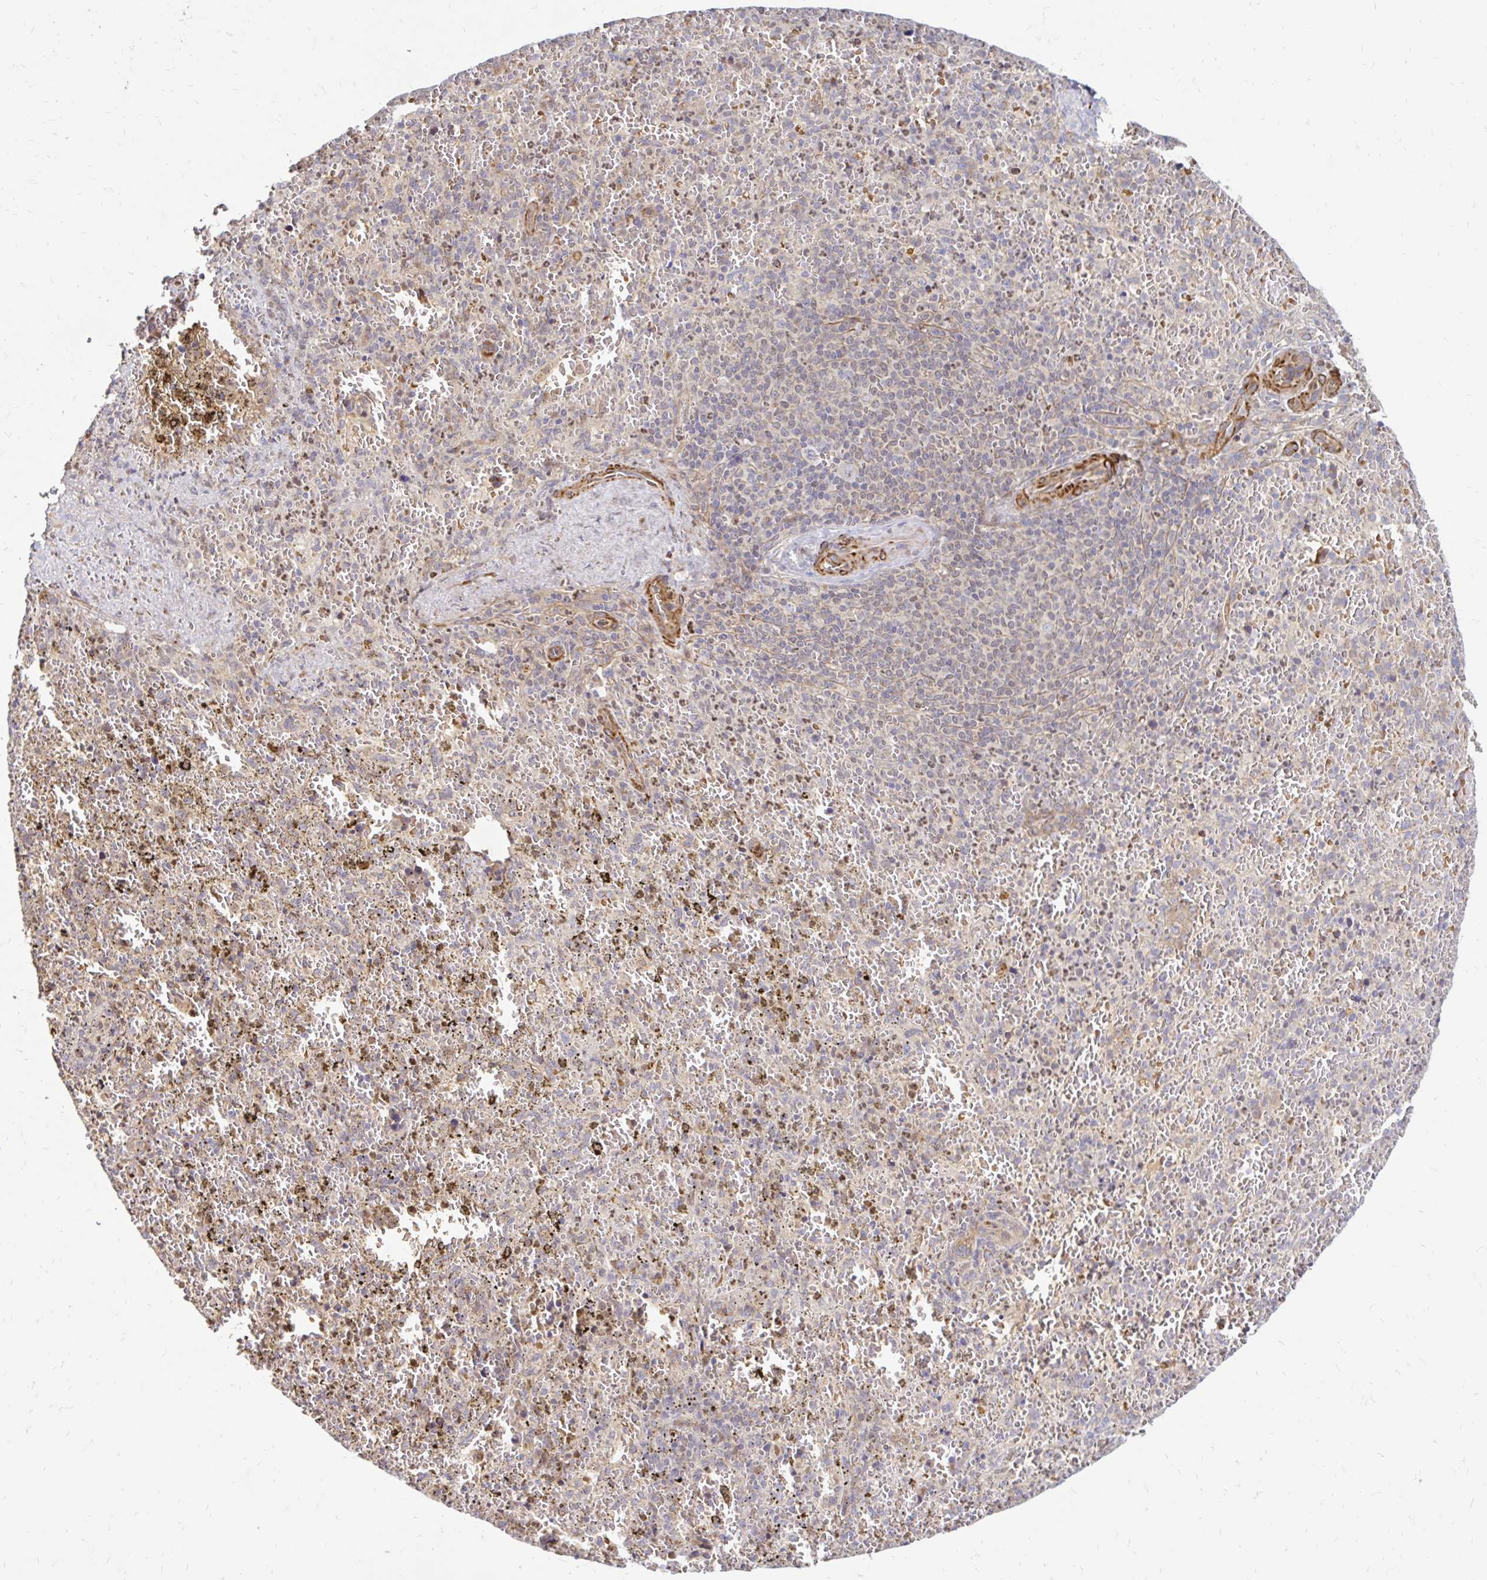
{"staining": {"intensity": "negative", "quantity": "none", "location": "none"}, "tissue": "spleen", "cell_type": "Cells in red pulp", "image_type": "normal", "snomed": [{"axis": "morphology", "description": "Normal tissue, NOS"}, {"axis": "topography", "description": "Spleen"}], "caption": "Immunohistochemistry histopathology image of unremarkable spleen: human spleen stained with DAB shows no significant protein positivity in cells in red pulp.", "gene": "ARHGEF37", "patient": {"sex": "female", "age": 50}}